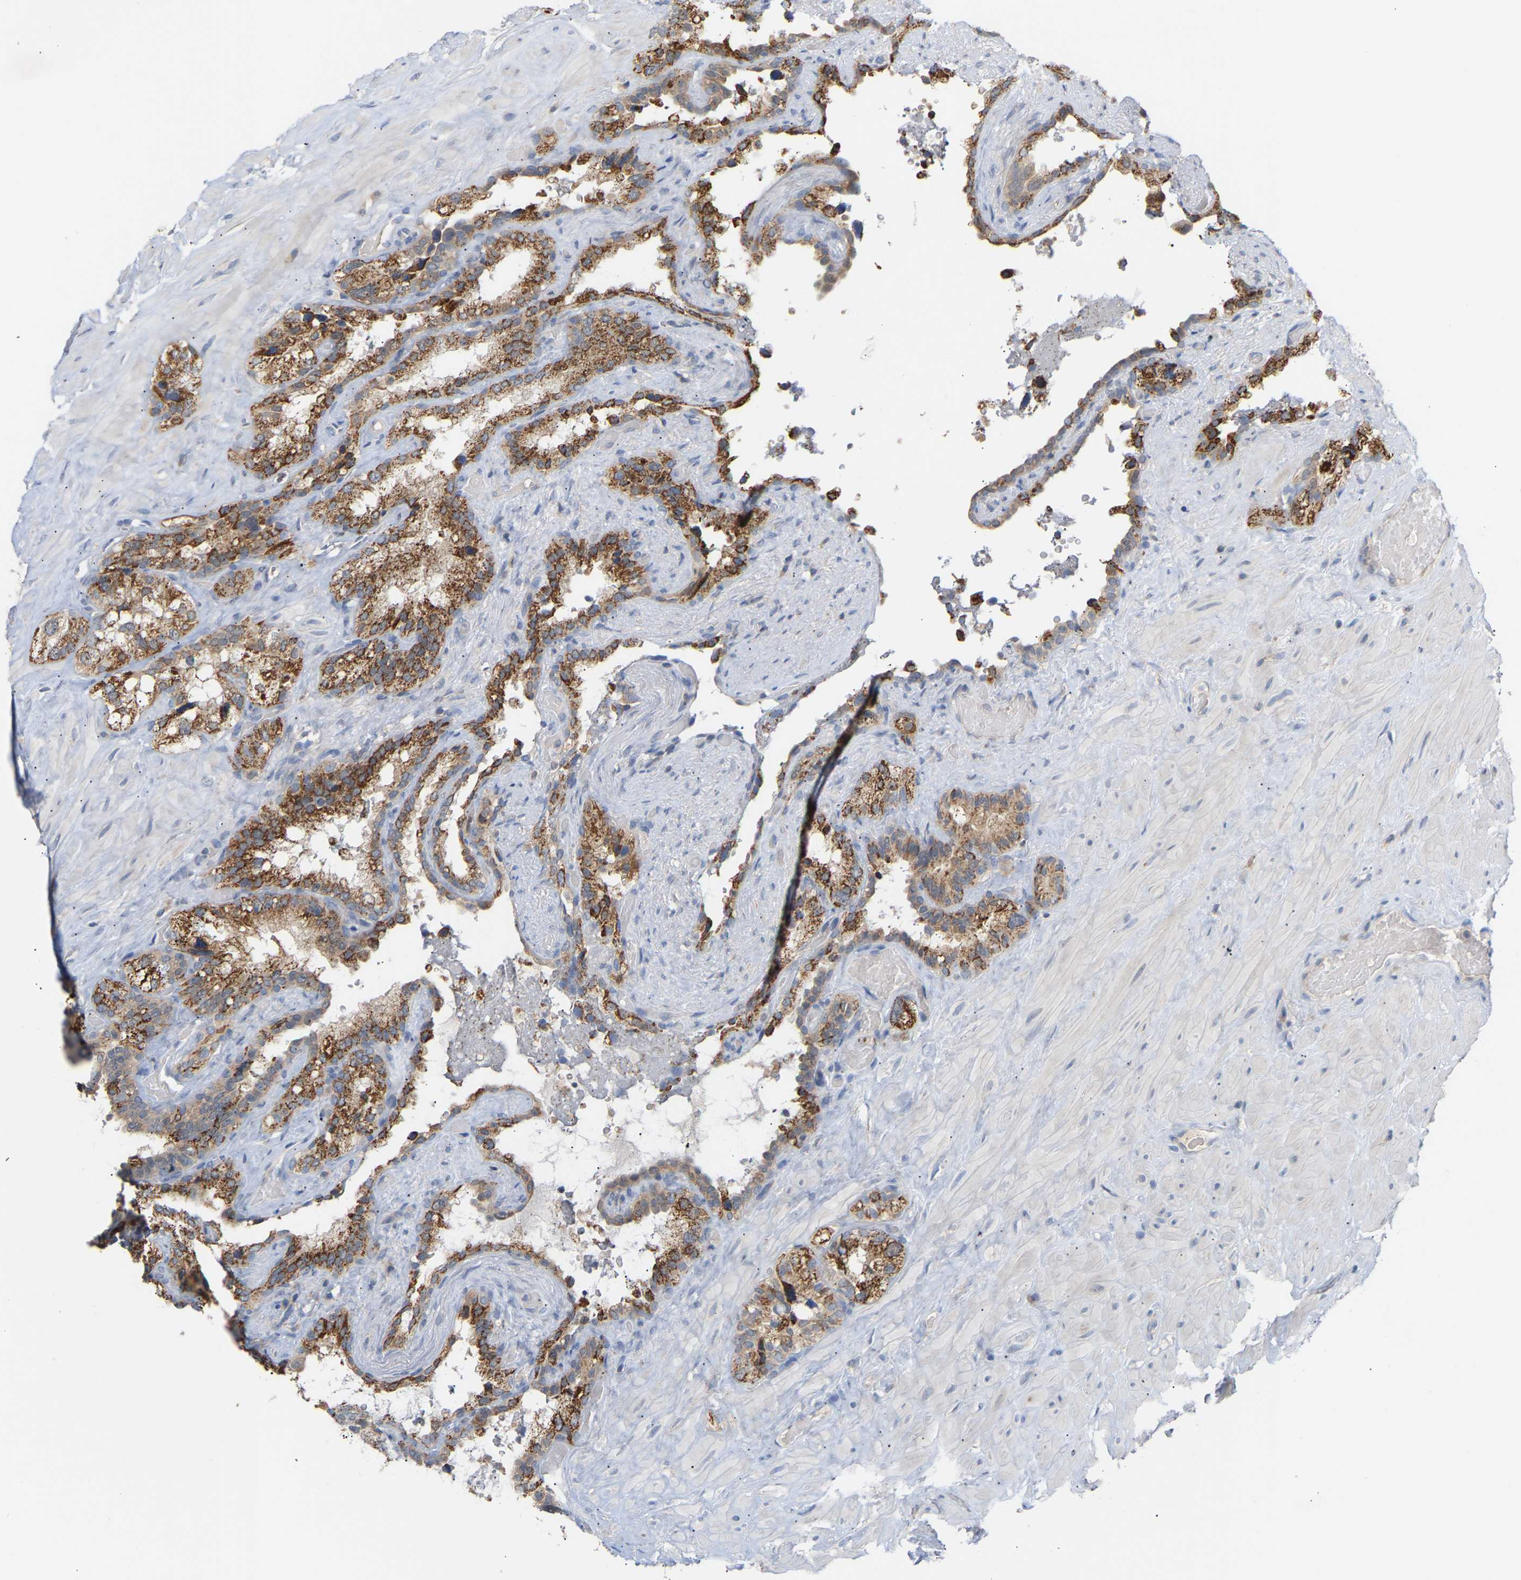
{"staining": {"intensity": "moderate", "quantity": "25%-75%", "location": "cytoplasmic/membranous"}, "tissue": "seminal vesicle", "cell_type": "Glandular cells", "image_type": "normal", "snomed": [{"axis": "morphology", "description": "Normal tissue, NOS"}, {"axis": "topography", "description": "Seminal veicle"}], "caption": "Glandular cells display medium levels of moderate cytoplasmic/membranous positivity in about 25%-75% of cells in unremarkable human seminal vesicle. (Stains: DAB in brown, nuclei in blue, Microscopy: brightfield microscopy at high magnification).", "gene": "TPMT", "patient": {"sex": "male", "age": 68}}